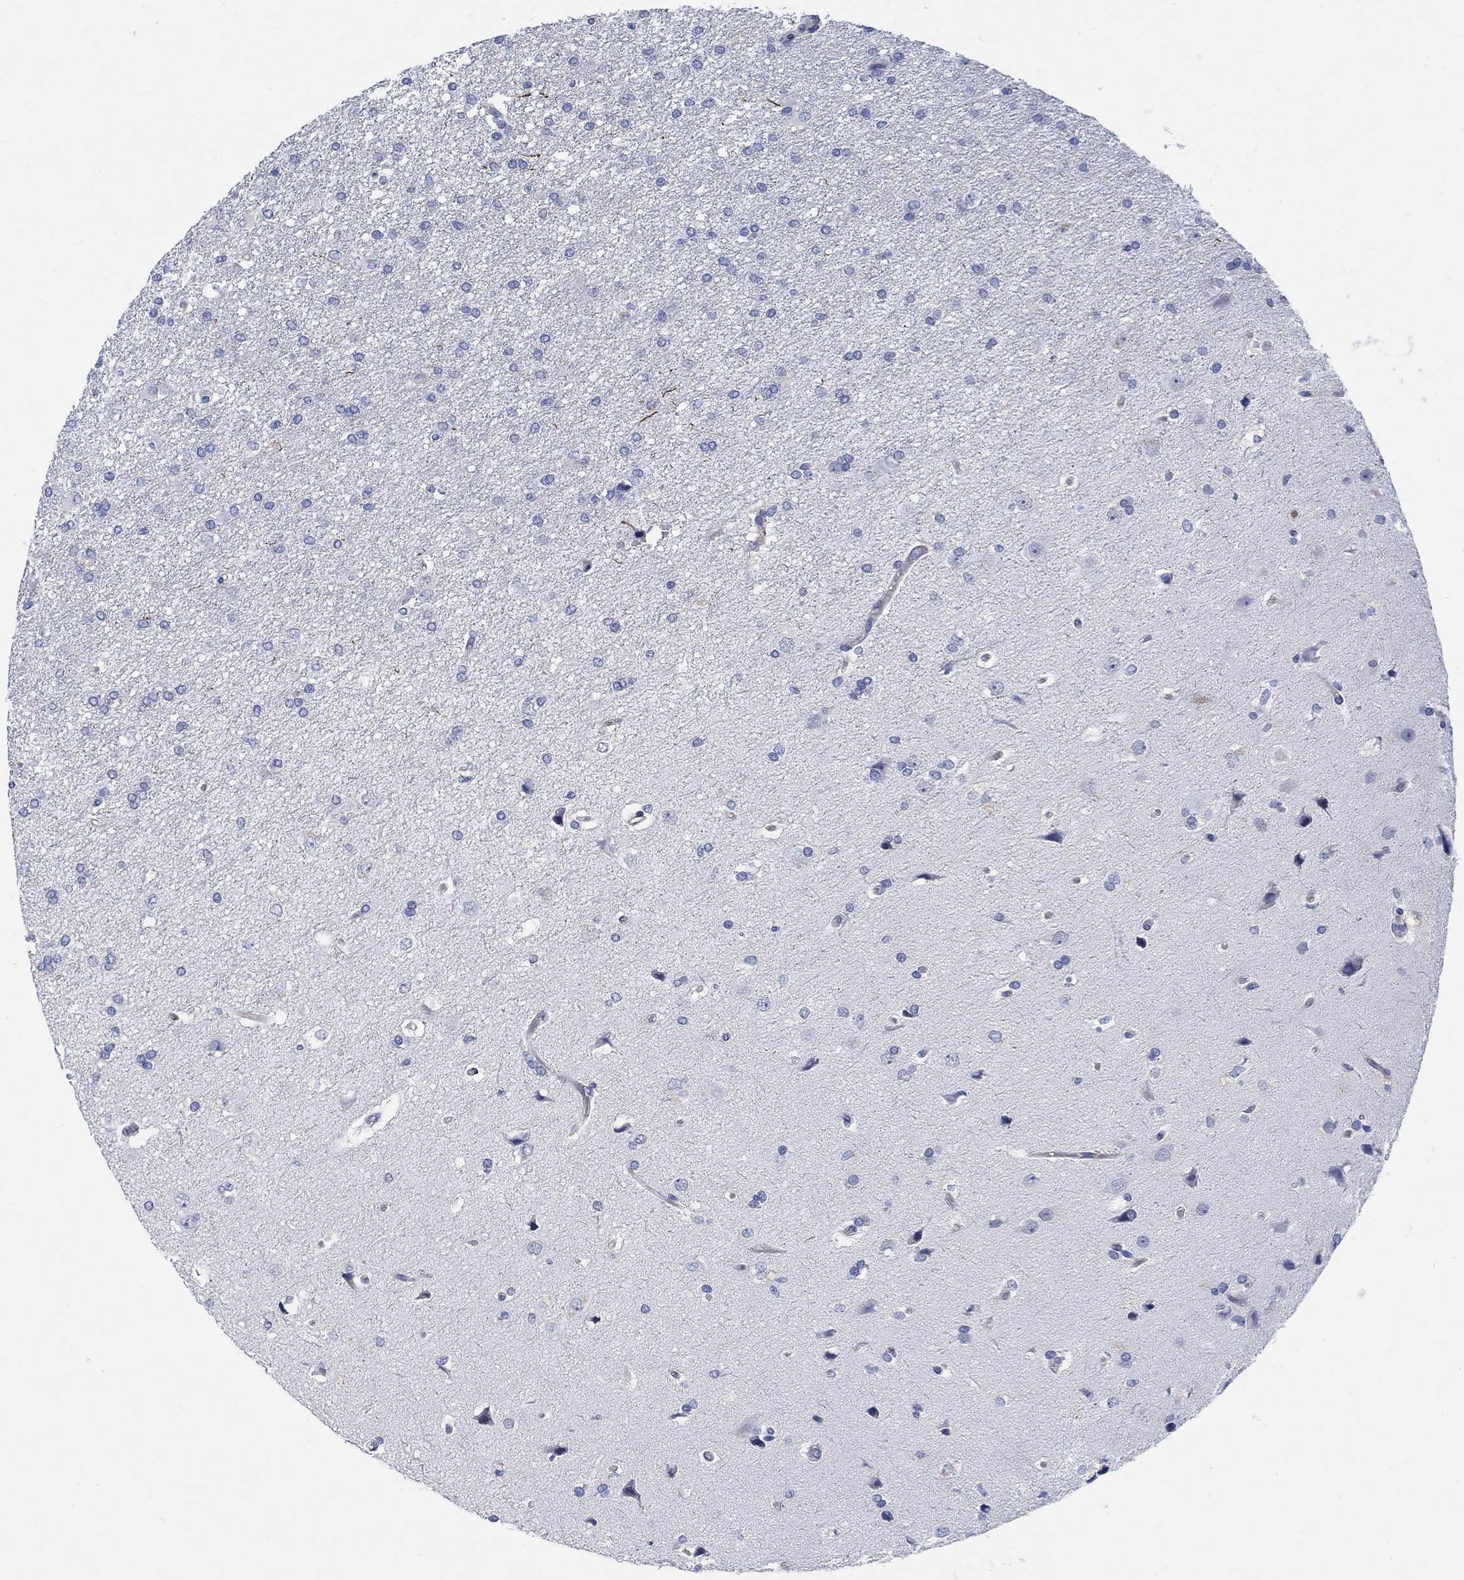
{"staining": {"intensity": "negative", "quantity": "none", "location": "none"}, "tissue": "glioma", "cell_type": "Tumor cells", "image_type": "cancer", "snomed": [{"axis": "morphology", "description": "Glioma, malignant, High grade"}, {"axis": "topography", "description": "Brain"}], "caption": "Glioma was stained to show a protein in brown. There is no significant positivity in tumor cells.", "gene": "PHF21B", "patient": {"sex": "female", "age": 63}}